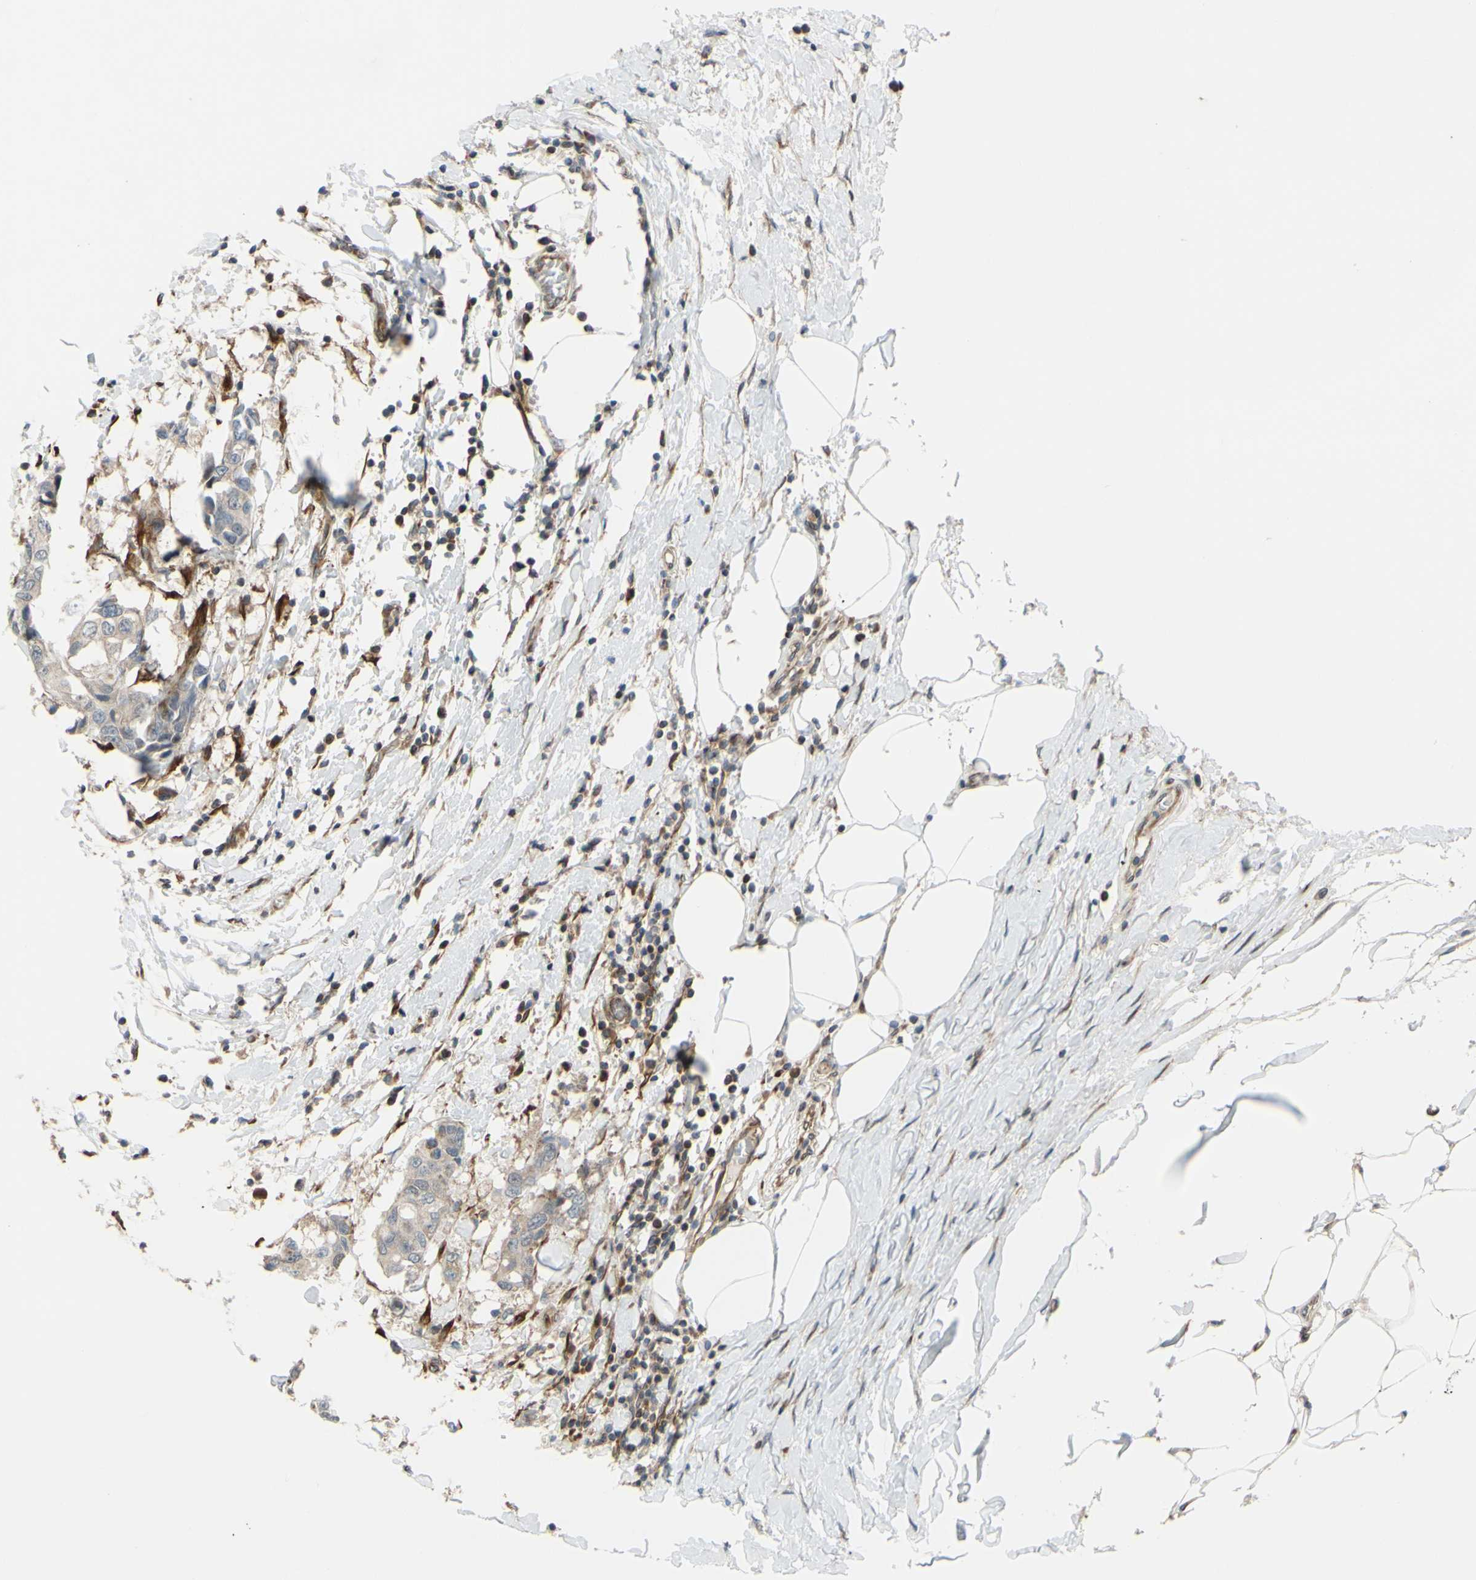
{"staining": {"intensity": "weak", "quantity": ">75%", "location": "cytoplasmic/membranous"}, "tissue": "breast cancer", "cell_type": "Tumor cells", "image_type": "cancer", "snomed": [{"axis": "morphology", "description": "Duct carcinoma"}, {"axis": "topography", "description": "Breast"}], "caption": "DAB (3,3'-diaminobenzidine) immunohistochemical staining of human invasive ductal carcinoma (breast) reveals weak cytoplasmic/membranous protein positivity in approximately >75% of tumor cells.", "gene": "PRAF2", "patient": {"sex": "female", "age": 27}}